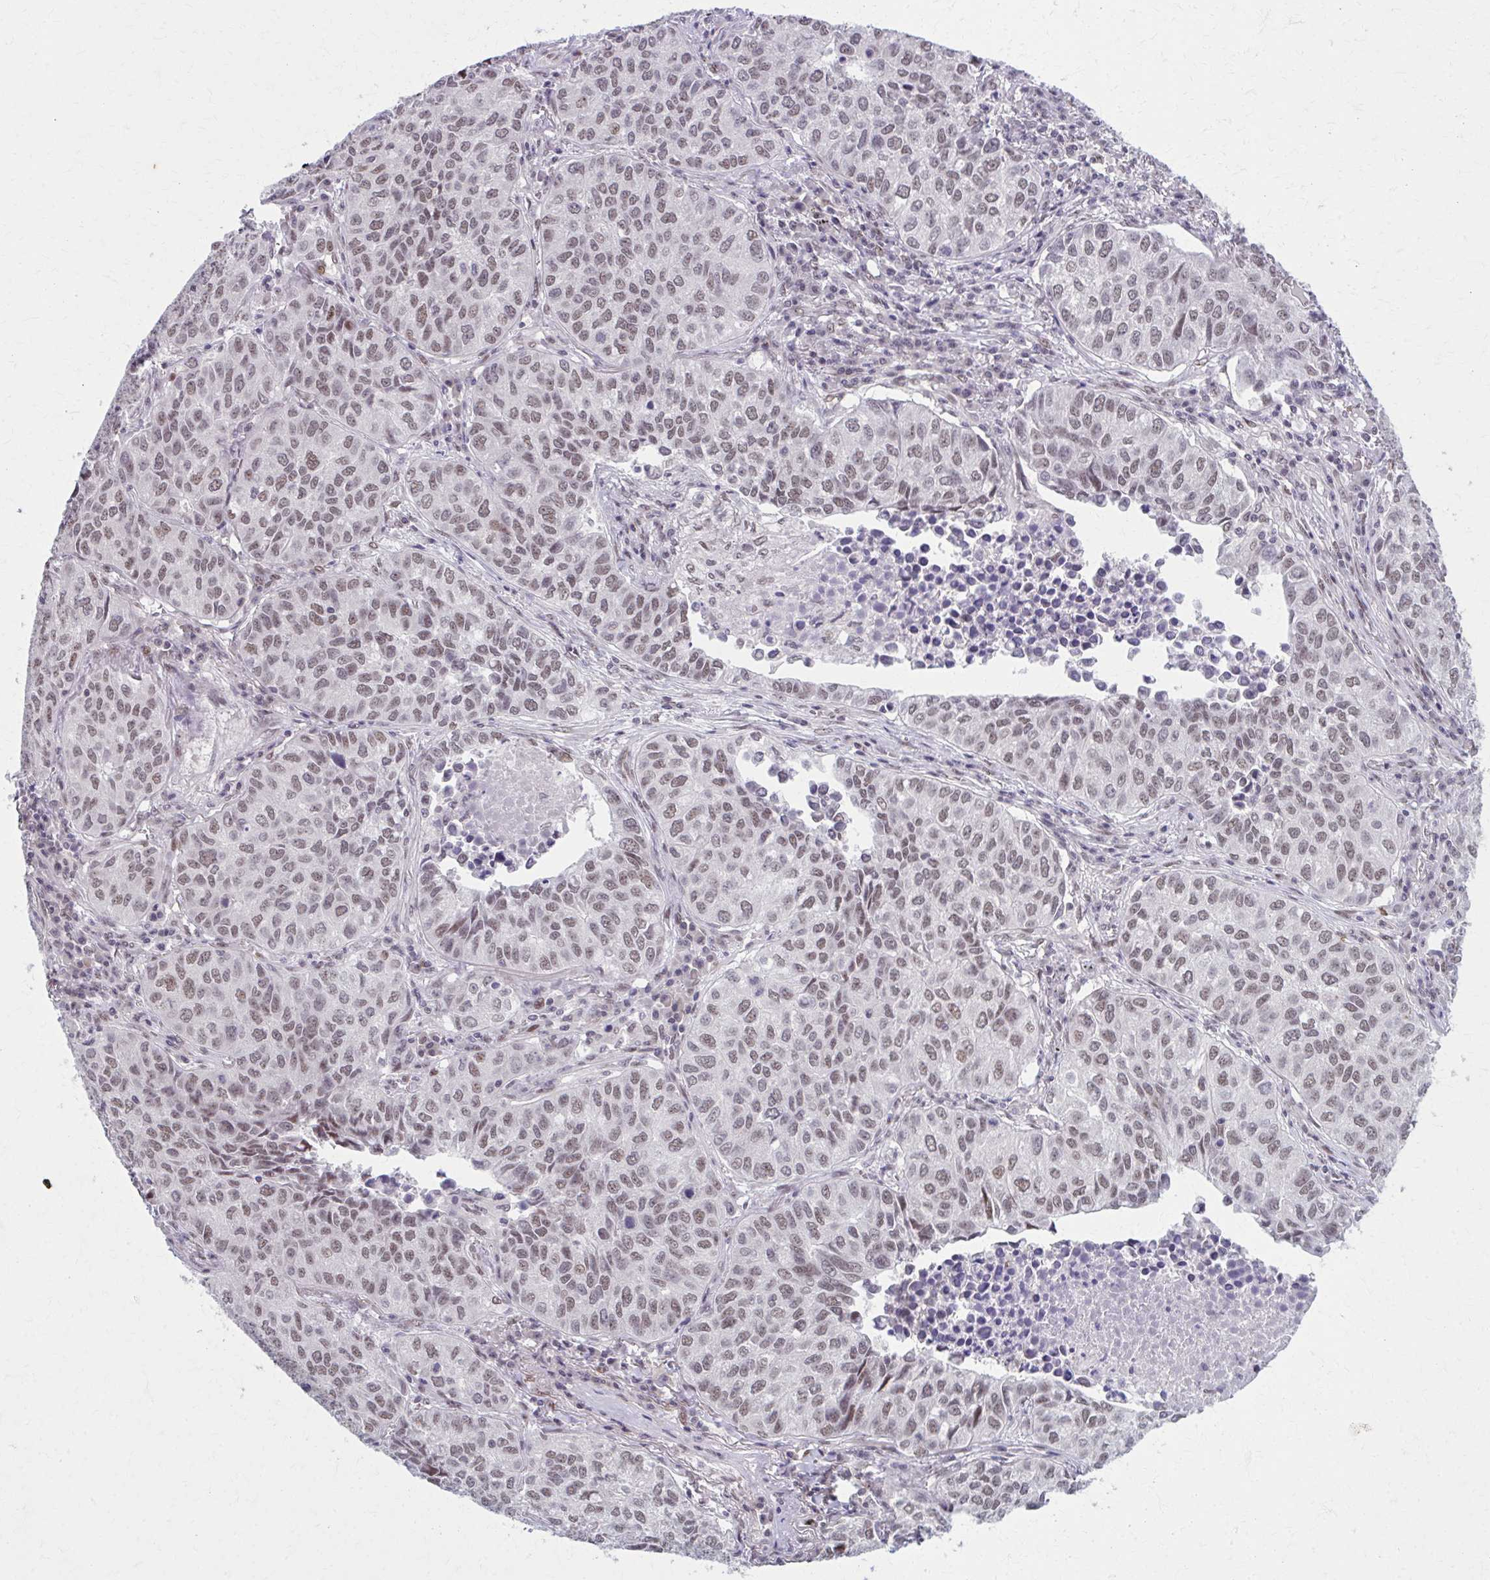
{"staining": {"intensity": "moderate", "quantity": ">75%", "location": "nuclear"}, "tissue": "lung cancer", "cell_type": "Tumor cells", "image_type": "cancer", "snomed": [{"axis": "morphology", "description": "Adenocarcinoma, NOS"}, {"axis": "topography", "description": "Lung"}], "caption": "The histopathology image exhibits a brown stain indicating the presence of a protein in the nuclear of tumor cells in lung cancer (adenocarcinoma). (brown staining indicates protein expression, while blue staining denotes nuclei).", "gene": "SETBP1", "patient": {"sex": "female", "age": 50}}